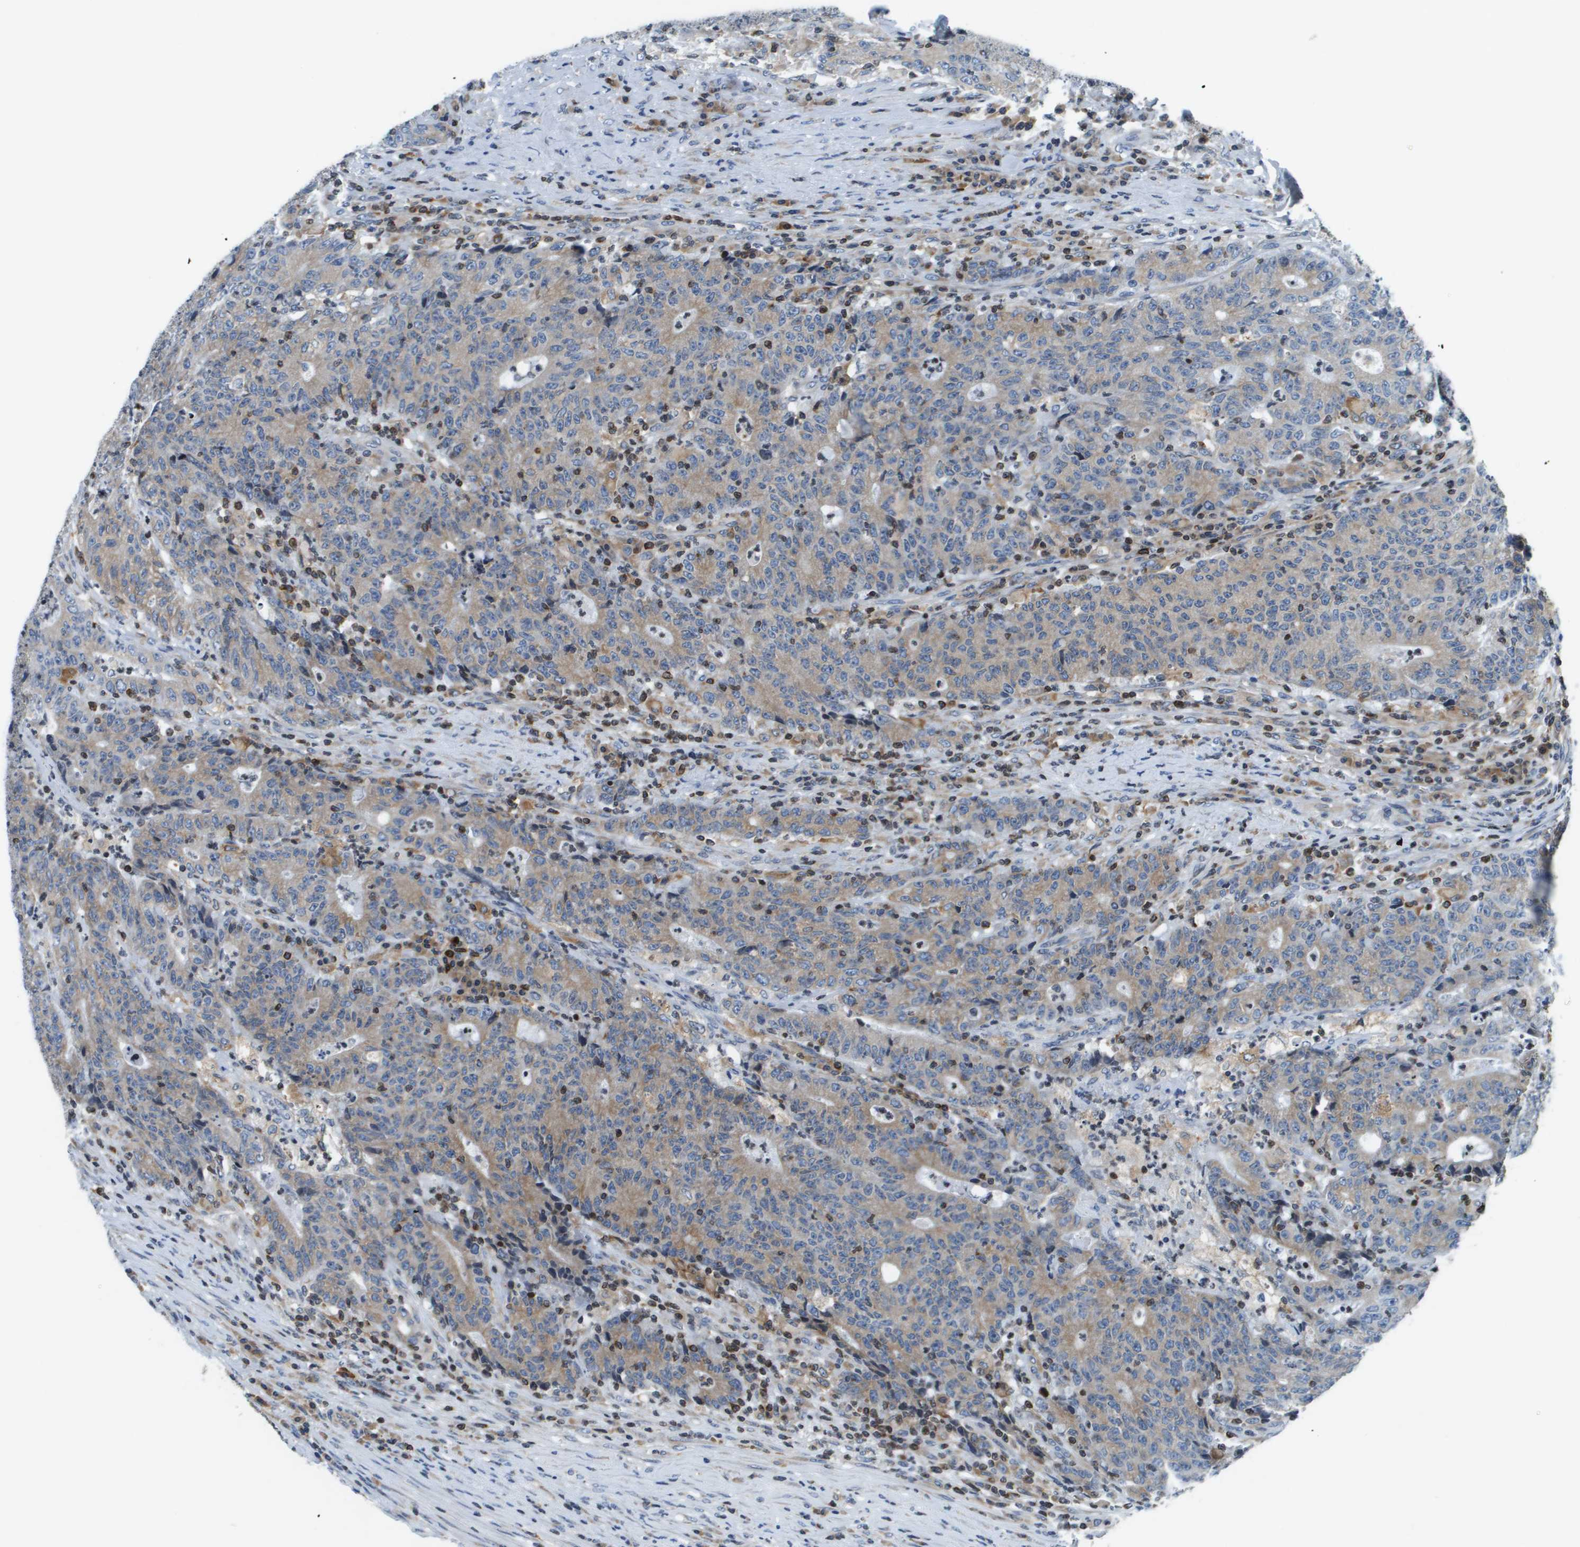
{"staining": {"intensity": "moderate", "quantity": "25%-75%", "location": "cytoplasmic/membranous"}, "tissue": "colorectal cancer", "cell_type": "Tumor cells", "image_type": "cancer", "snomed": [{"axis": "morphology", "description": "Normal tissue, NOS"}, {"axis": "morphology", "description": "Adenocarcinoma, NOS"}, {"axis": "topography", "description": "Colon"}], "caption": "Protein expression by IHC exhibits moderate cytoplasmic/membranous expression in about 25%-75% of tumor cells in colorectal cancer (adenocarcinoma). The protein of interest is shown in brown color, while the nuclei are stained blue.", "gene": "ESYT1", "patient": {"sex": "female", "age": 75}}